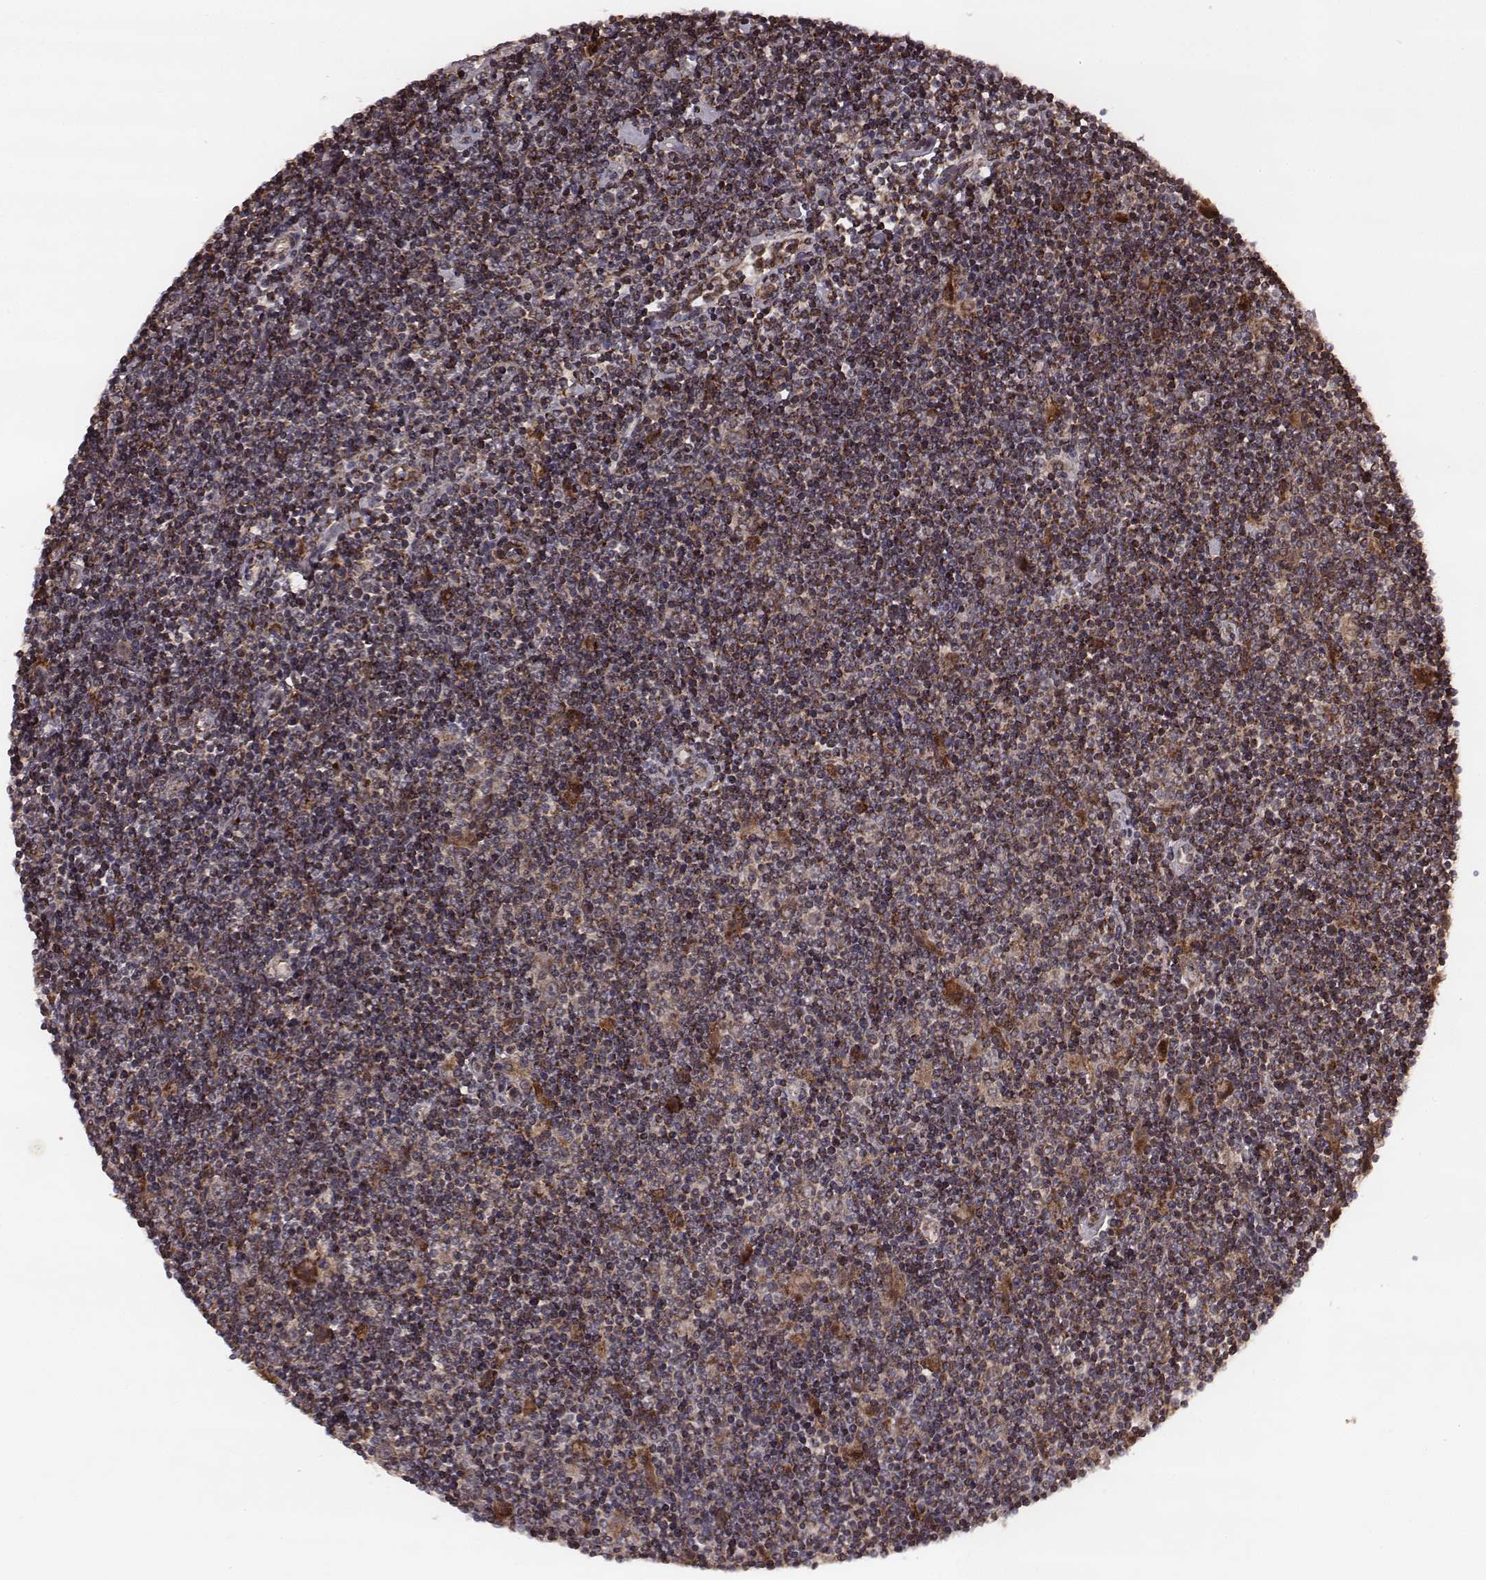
{"staining": {"intensity": "moderate", "quantity": "25%-75%", "location": "cytoplasmic/membranous"}, "tissue": "lymphoma", "cell_type": "Tumor cells", "image_type": "cancer", "snomed": [{"axis": "morphology", "description": "Hodgkin's disease, NOS"}, {"axis": "topography", "description": "Lymph node"}], "caption": "Hodgkin's disease stained with DAB immunohistochemistry exhibits medium levels of moderate cytoplasmic/membranous expression in about 25%-75% of tumor cells. The staining is performed using DAB brown chromogen to label protein expression. The nuclei are counter-stained blue using hematoxylin.", "gene": "ZDHHC21", "patient": {"sex": "male", "age": 40}}